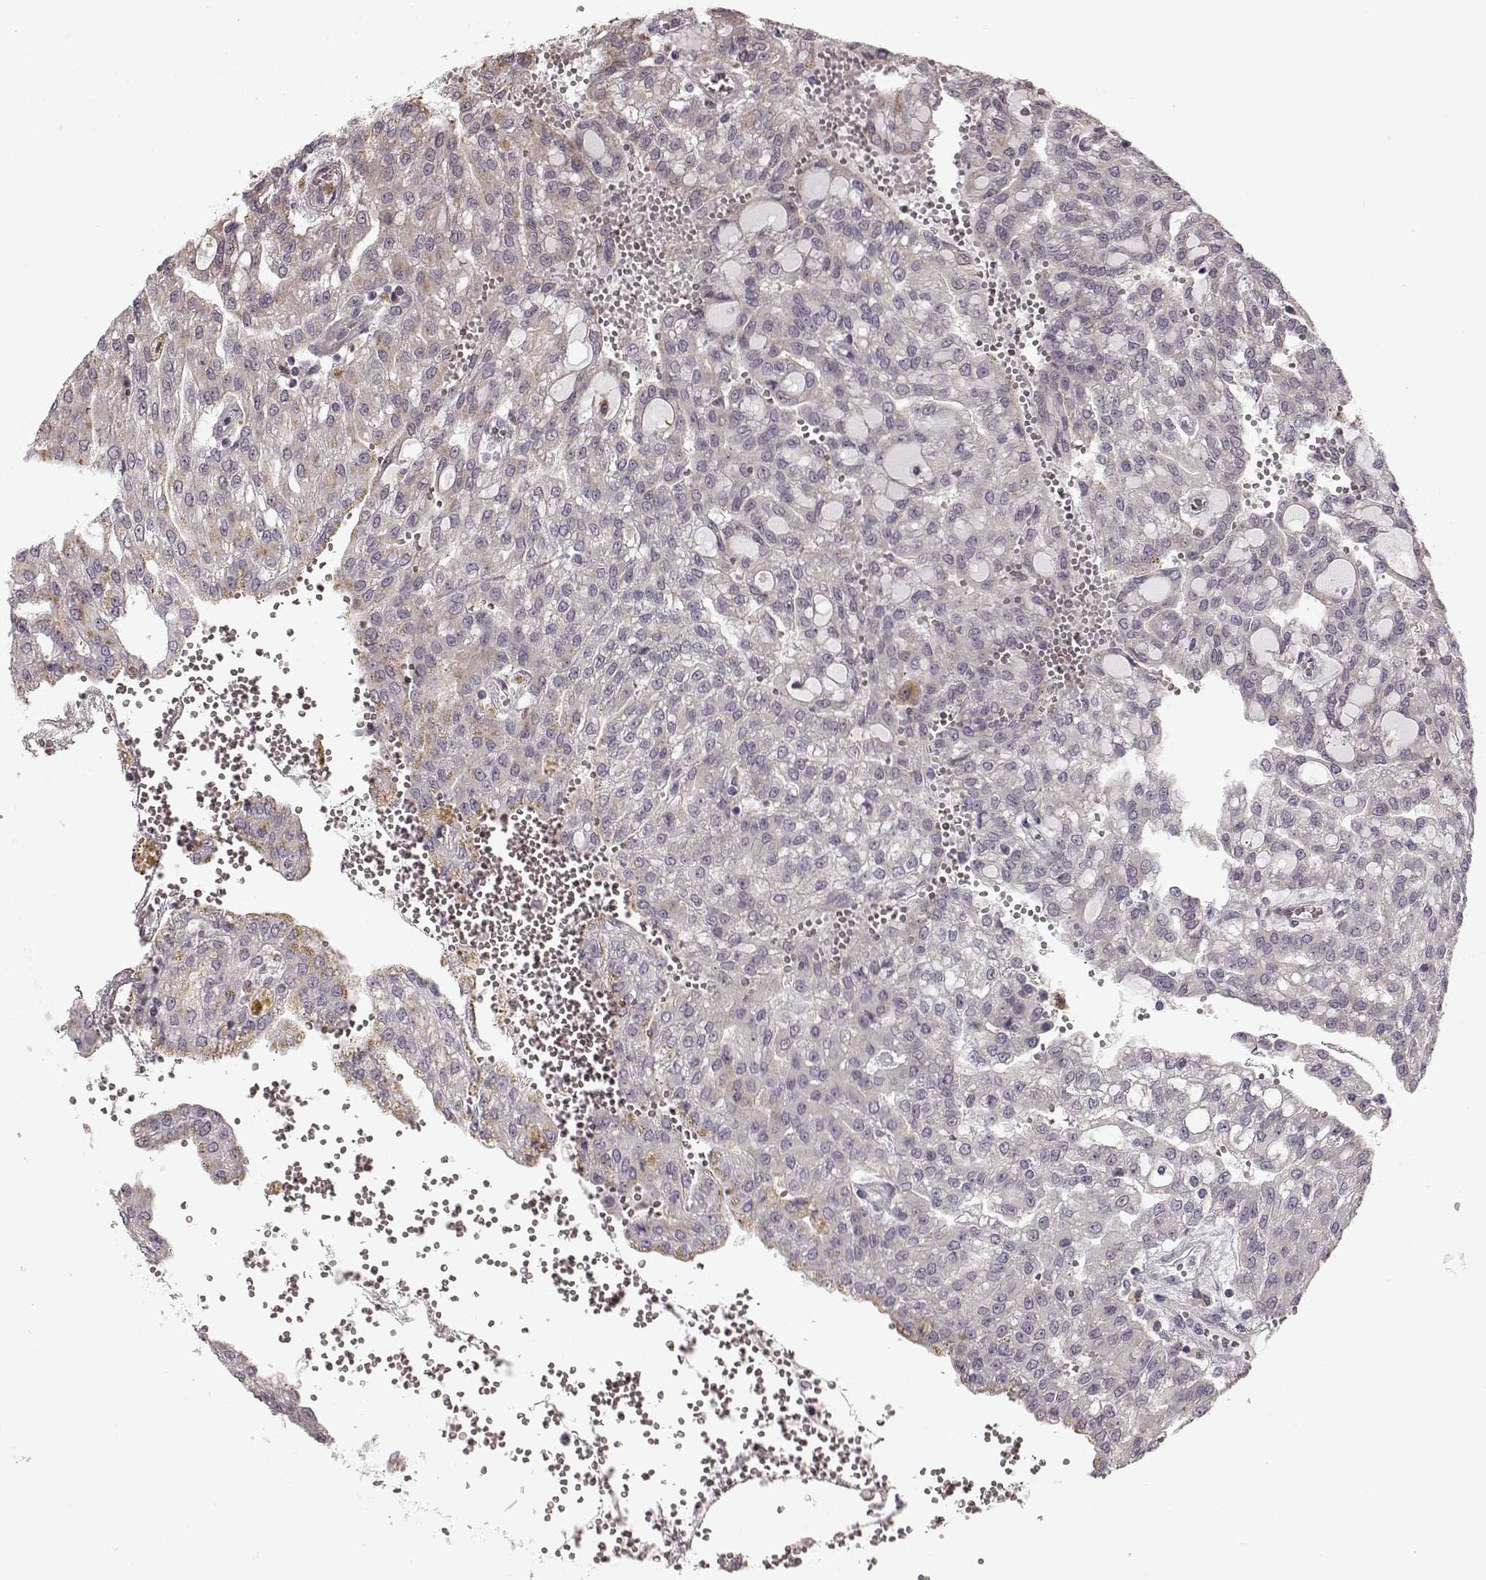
{"staining": {"intensity": "weak", "quantity": "<25%", "location": "cytoplasmic/membranous"}, "tissue": "renal cancer", "cell_type": "Tumor cells", "image_type": "cancer", "snomed": [{"axis": "morphology", "description": "Adenocarcinoma, NOS"}, {"axis": "topography", "description": "Kidney"}], "caption": "Immunohistochemical staining of human adenocarcinoma (renal) exhibits no significant expression in tumor cells. (DAB (3,3'-diaminobenzidine) immunohistochemistry (IHC), high magnification).", "gene": "HMMR", "patient": {"sex": "male", "age": 63}}